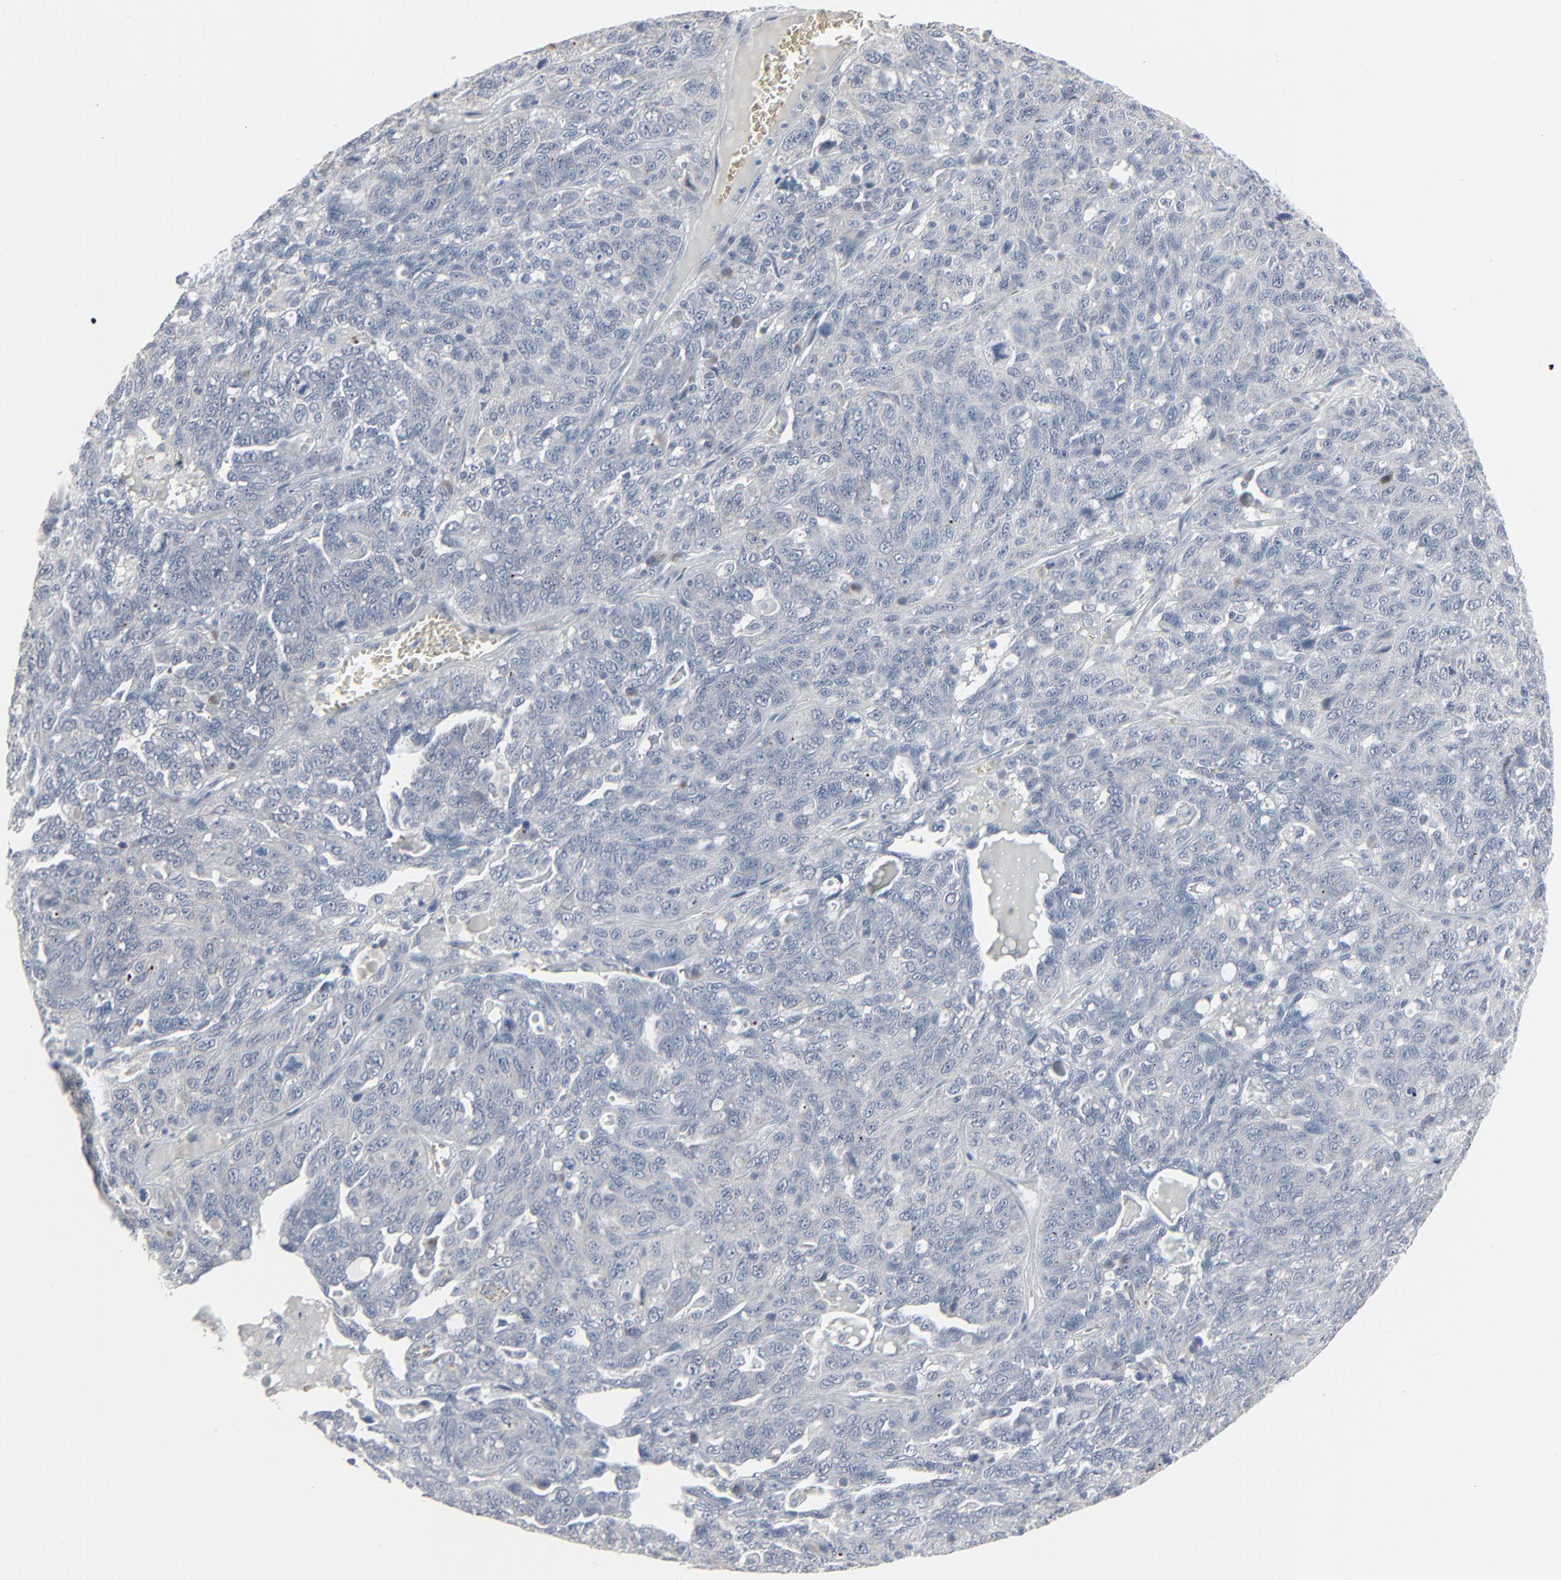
{"staining": {"intensity": "negative", "quantity": "none", "location": "none"}, "tissue": "ovarian cancer", "cell_type": "Tumor cells", "image_type": "cancer", "snomed": [{"axis": "morphology", "description": "Cystadenocarcinoma, serous, NOS"}, {"axis": "topography", "description": "Ovary"}], "caption": "Histopathology image shows no protein staining in tumor cells of ovarian serous cystadenocarcinoma tissue. Brightfield microscopy of IHC stained with DAB (brown) and hematoxylin (blue), captured at high magnification.", "gene": "SAGE1", "patient": {"sex": "female", "age": 71}}